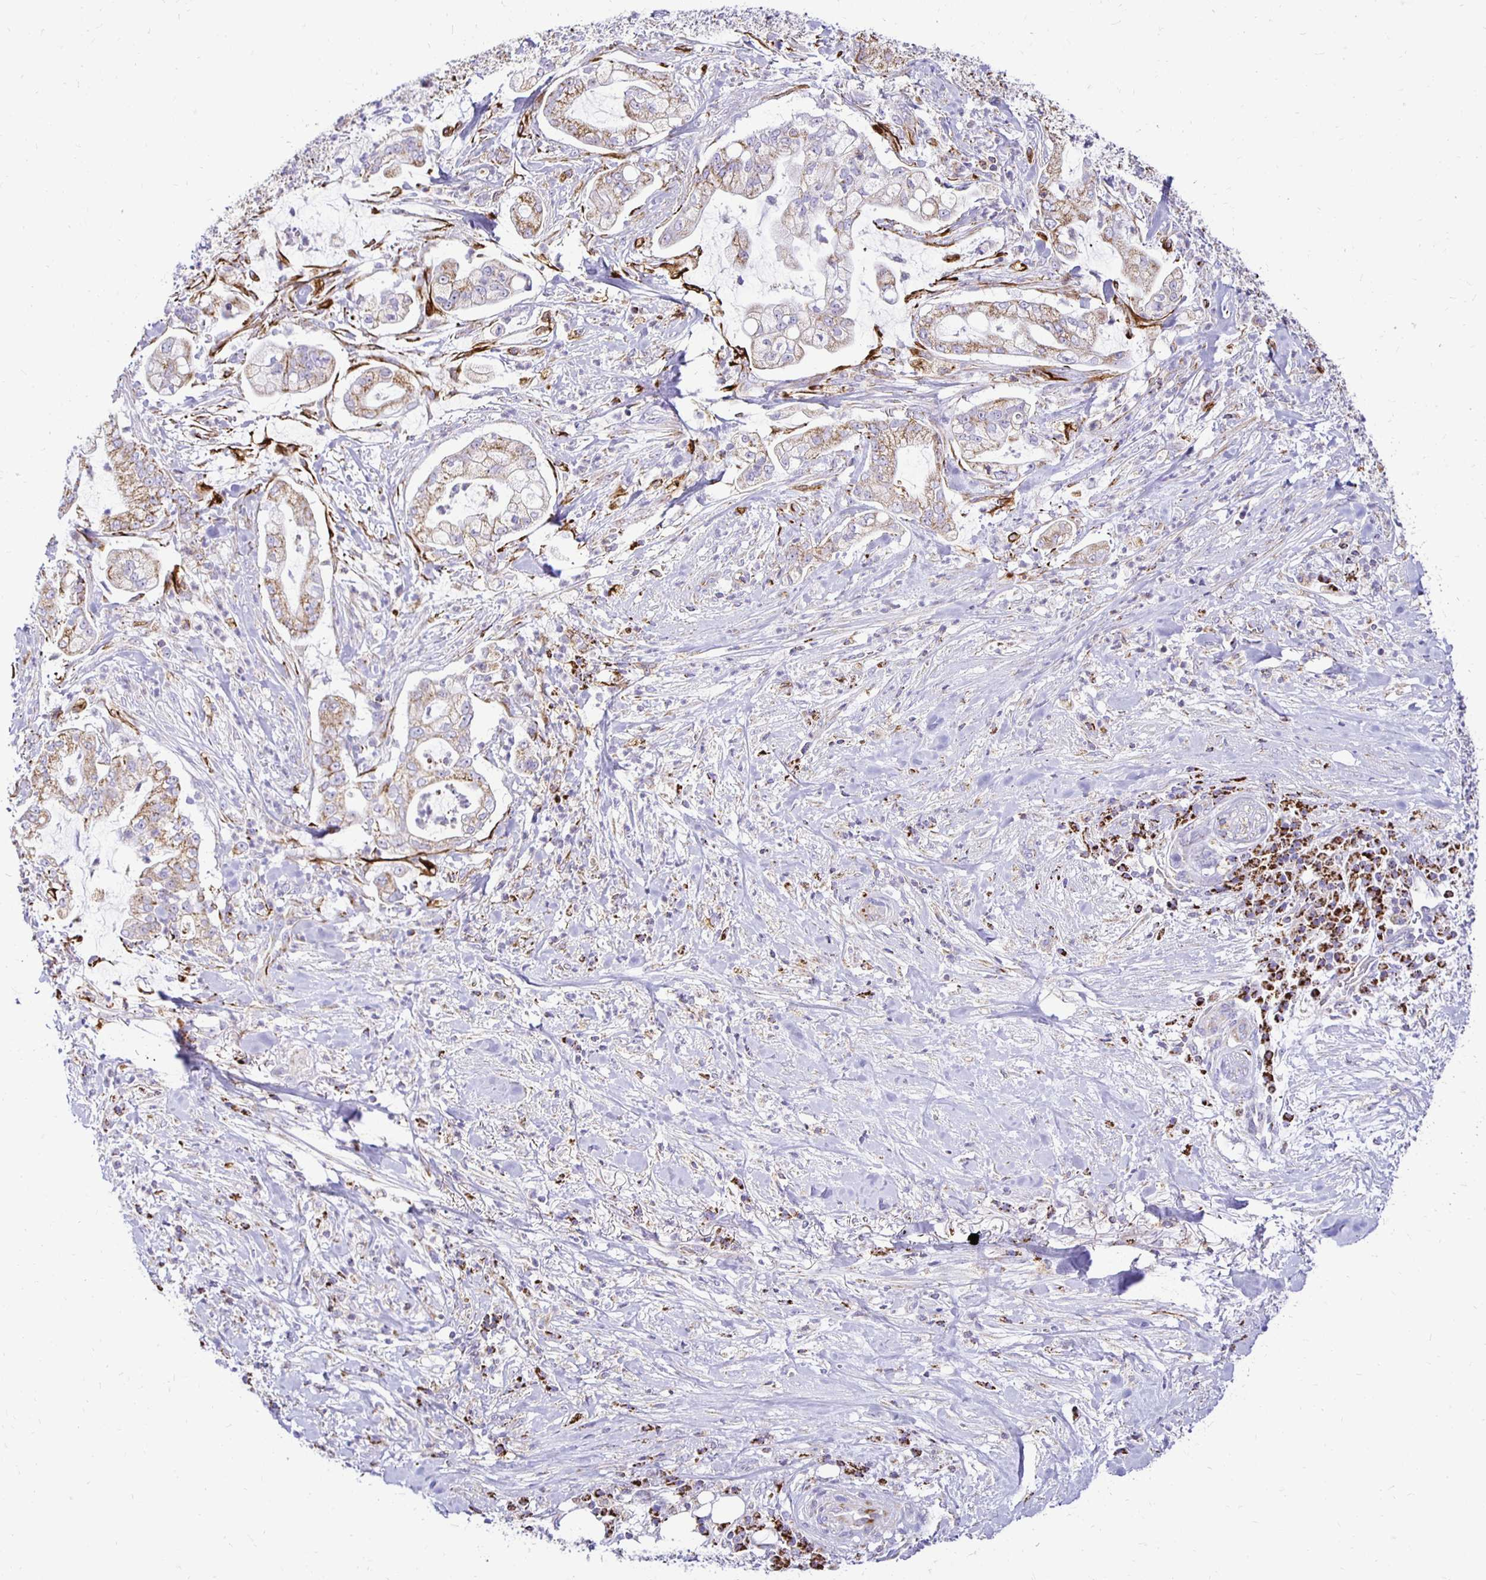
{"staining": {"intensity": "weak", "quantity": ">75%", "location": "cytoplasmic/membranous"}, "tissue": "pancreatic cancer", "cell_type": "Tumor cells", "image_type": "cancer", "snomed": [{"axis": "morphology", "description": "Adenocarcinoma, NOS"}, {"axis": "topography", "description": "Pancreas"}], "caption": "DAB immunohistochemical staining of human pancreatic cancer (adenocarcinoma) demonstrates weak cytoplasmic/membranous protein staining in about >75% of tumor cells.", "gene": "PLAAT2", "patient": {"sex": "female", "age": 69}}